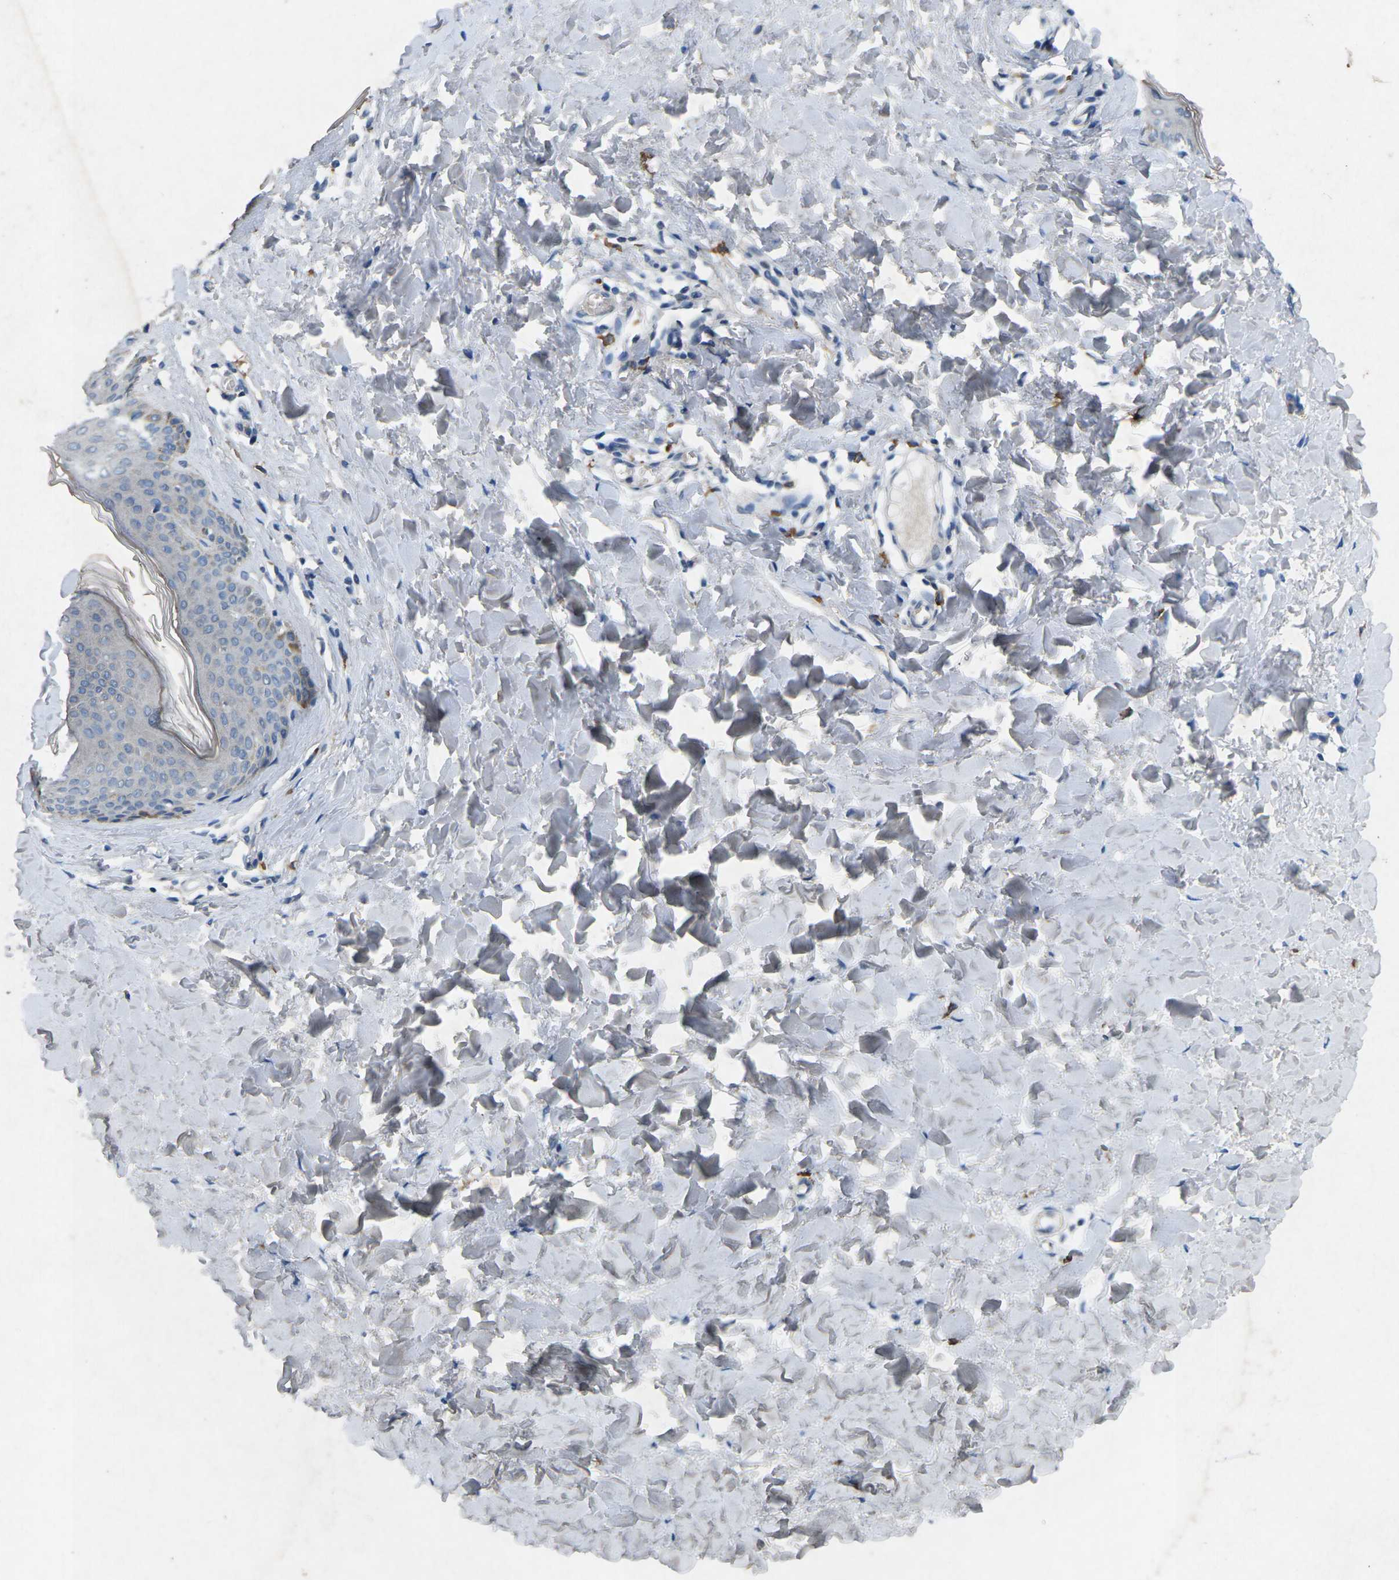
{"staining": {"intensity": "negative", "quantity": "none", "location": "none"}, "tissue": "skin", "cell_type": "Fibroblasts", "image_type": "normal", "snomed": [{"axis": "morphology", "description": "Normal tissue, NOS"}, {"axis": "topography", "description": "Skin"}], "caption": "High magnification brightfield microscopy of benign skin stained with DAB (brown) and counterstained with hematoxylin (blue): fibroblasts show no significant staining.", "gene": "PLG", "patient": {"sex": "female", "age": 17}}